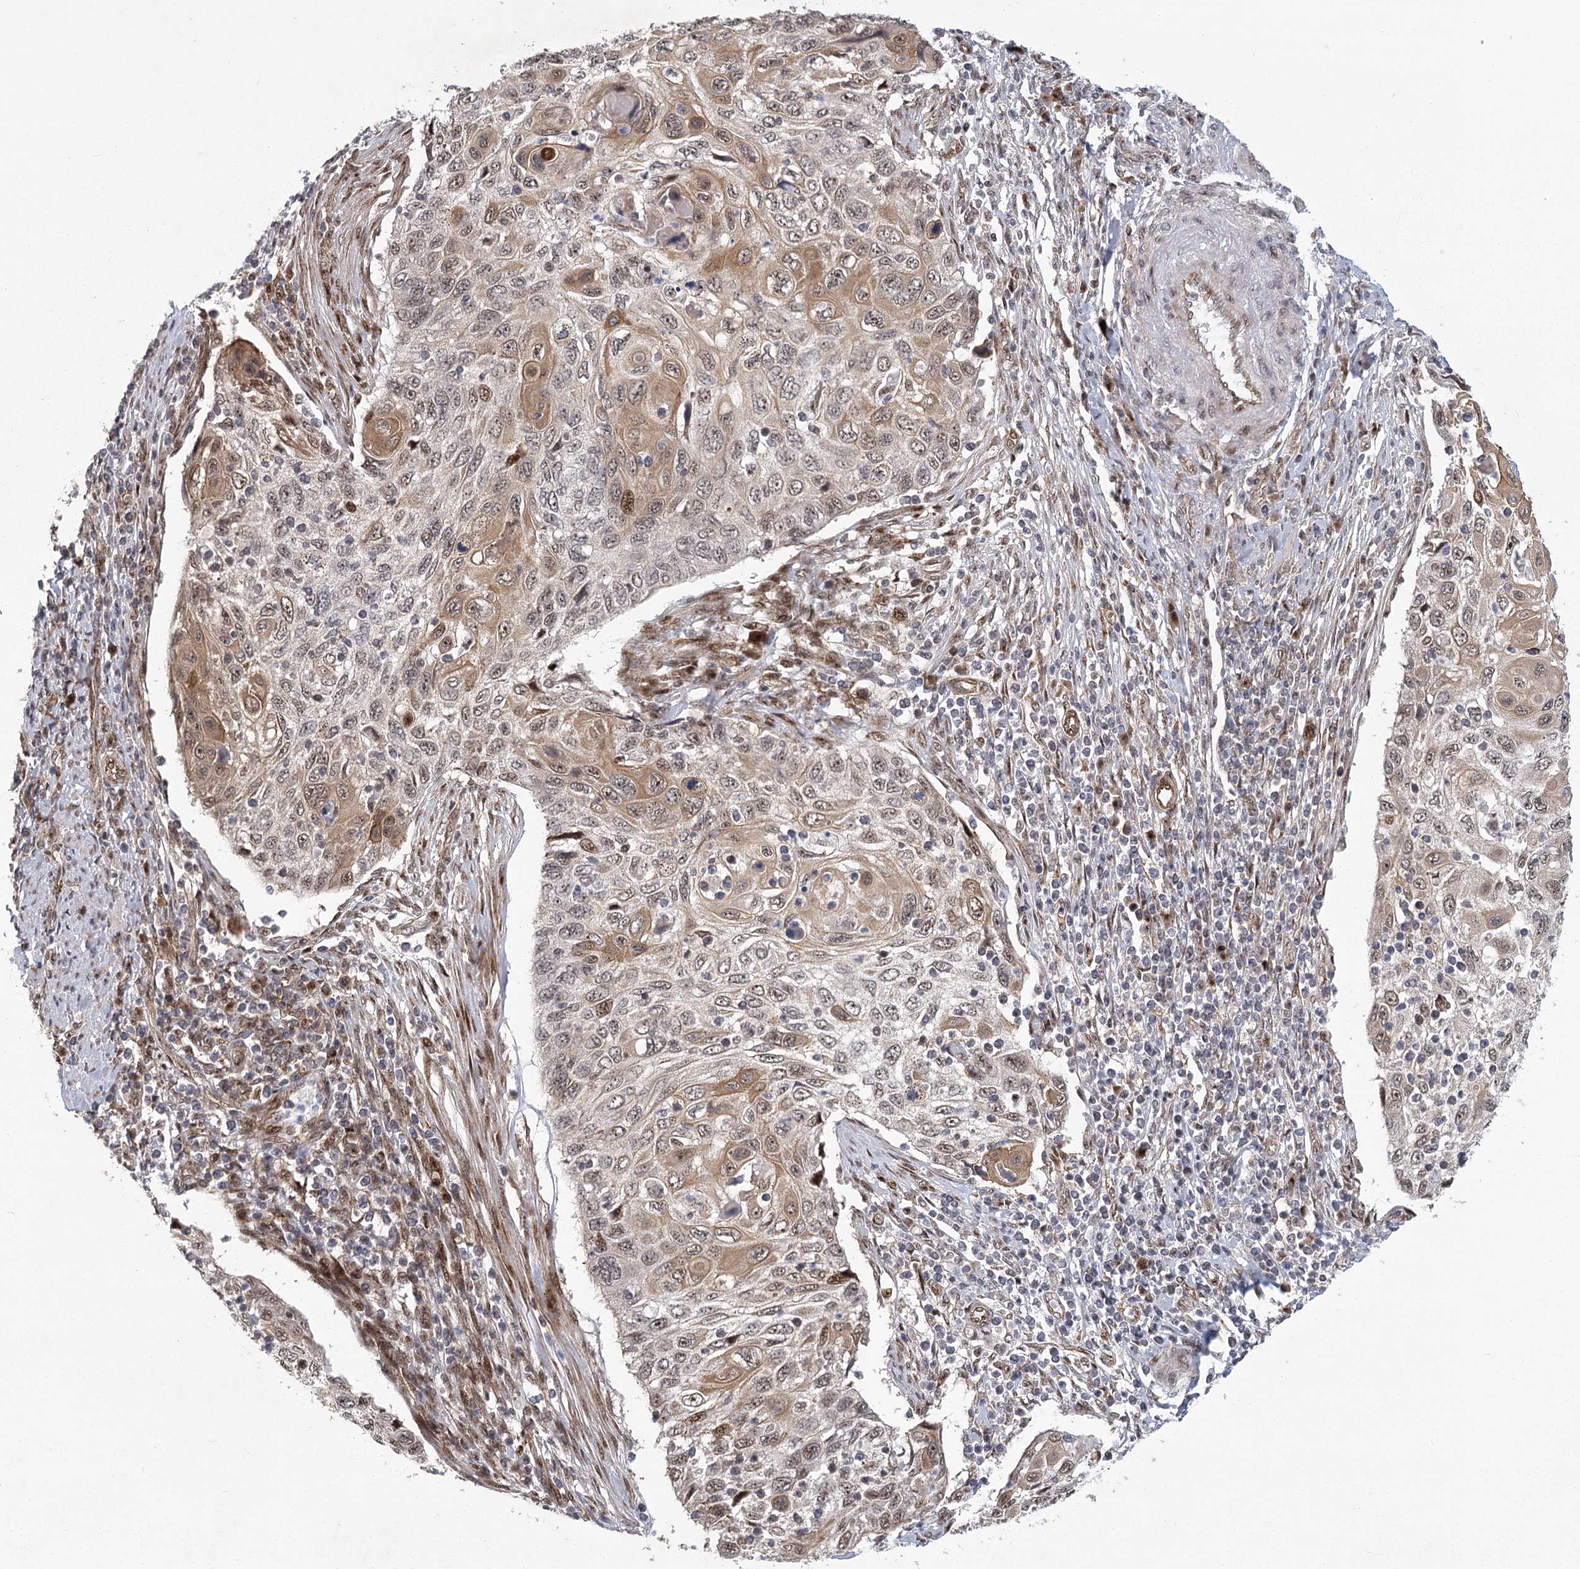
{"staining": {"intensity": "moderate", "quantity": "<25%", "location": "cytoplasmic/membranous,nuclear"}, "tissue": "cervical cancer", "cell_type": "Tumor cells", "image_type": "cancer", "snomed": [{"axis": "morphology", "description": "Squamous cell carcinoma, NOS"}, {"axis": "topography", "description": "Cervix"}], "caption": "Immunohistochemistry photomicrograph of human cervical cancer stained for a protein (brown), which demonstrates low levels of moderate cytoplasmic/membranous and nuclear expression in about <25% of tumor cells.", "gene": "PARM1", "patient": {"sex": "female", "age": 70}}